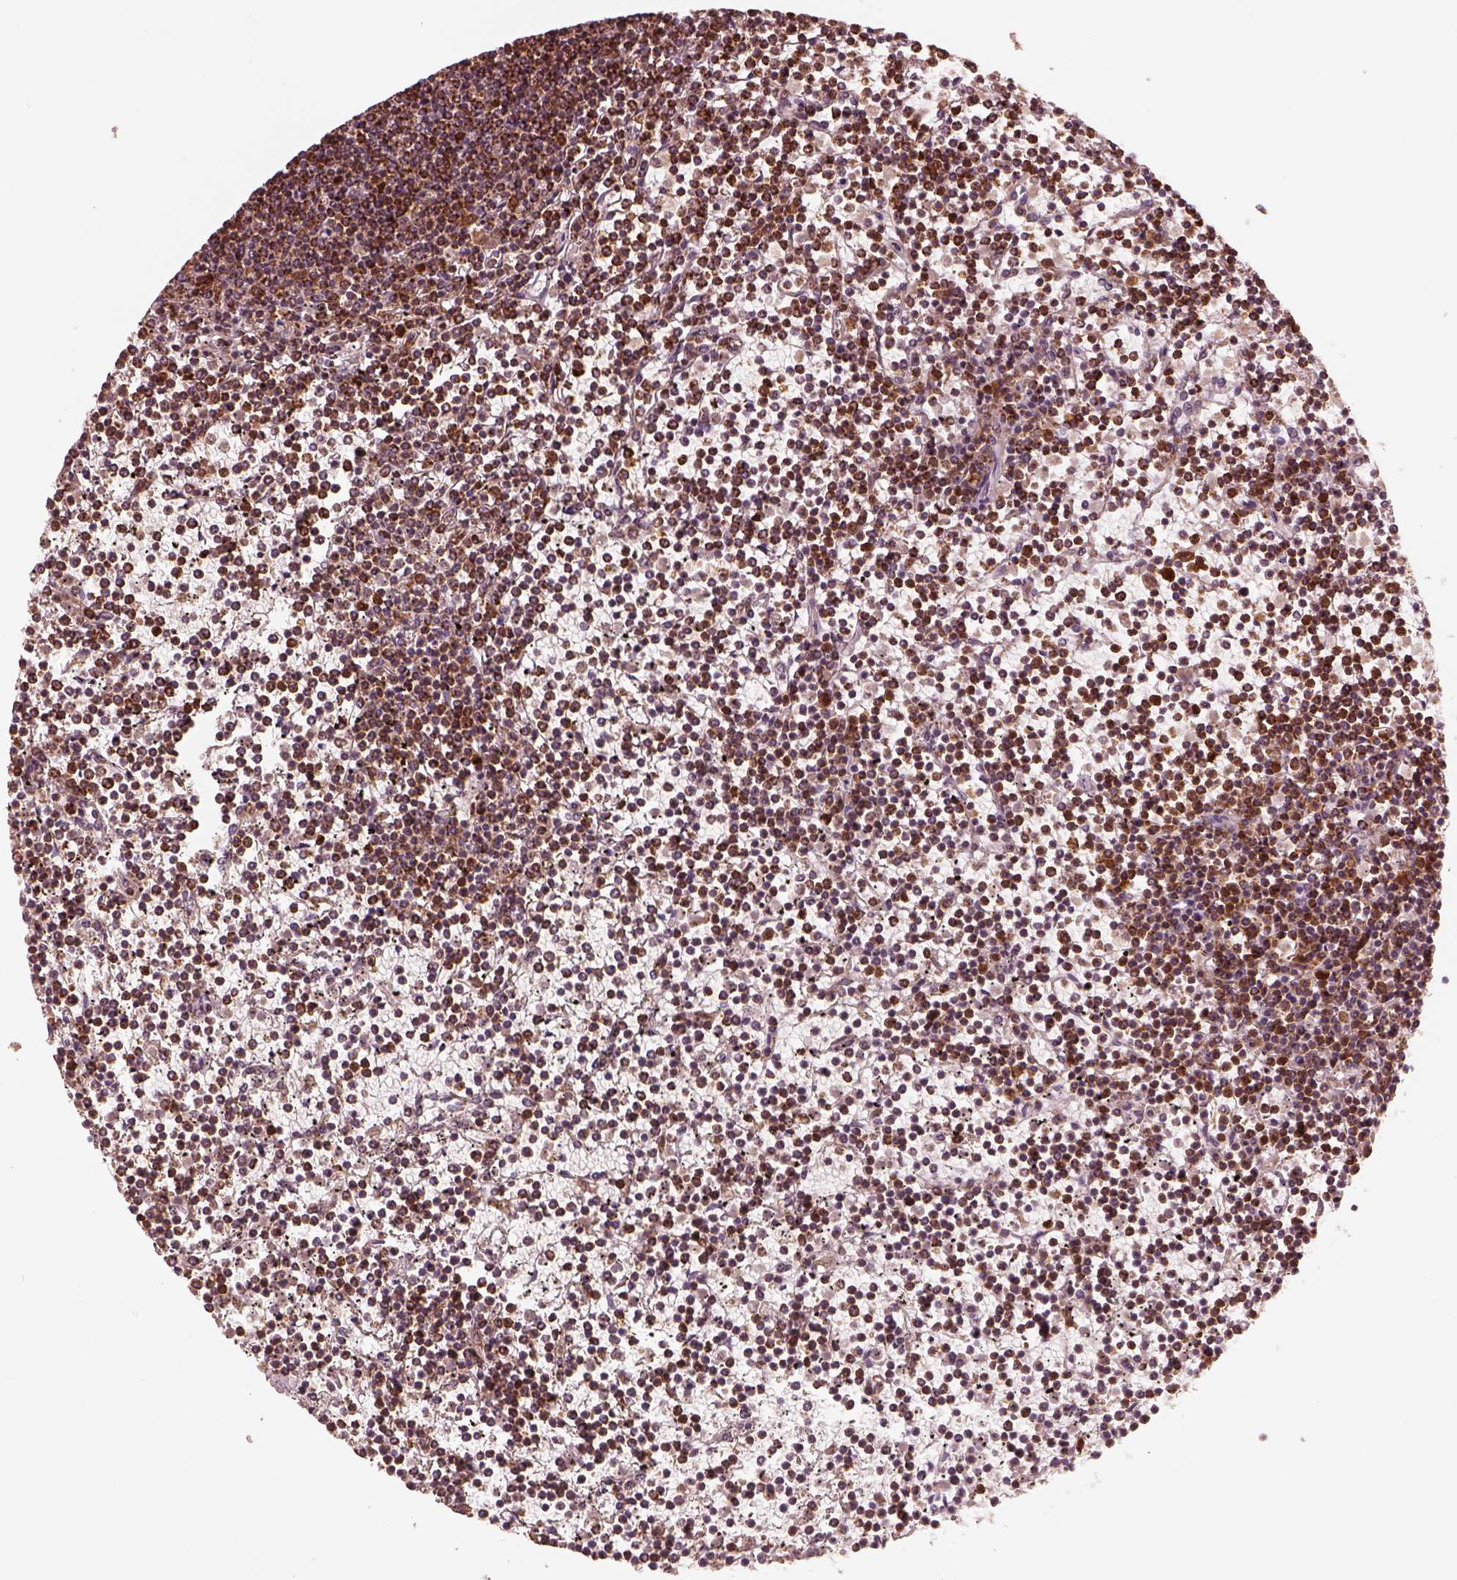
{"staining": {"intensity": "strong", "quantity": ">75%", "location": "cytoplasmic/membranous"}, "tissue": "lymphoma", "cell_type": "Tumor cells", "image_type": "cancer", "snomed": [{"axis": "morphology", "description": "Malignant lymphoma, non-Hodgkin's type, Low grade"}, {"axis": "topography", "description": "Spleen"}], "caption": "High-power microscopy captured an IHC histopathology image of low-grade malignant lymphoma, non-Hodgkin's type, revealing strong cytoplasmic/membranous expression in approximately >75% of tumor cells. The staining is performed using DAB brown chromogen to label protein expression. The nuclei are counter-stained blue using hematoxylin.", "gene": "ENTPD6", "patient": {"sex": "female", "age": 19}}